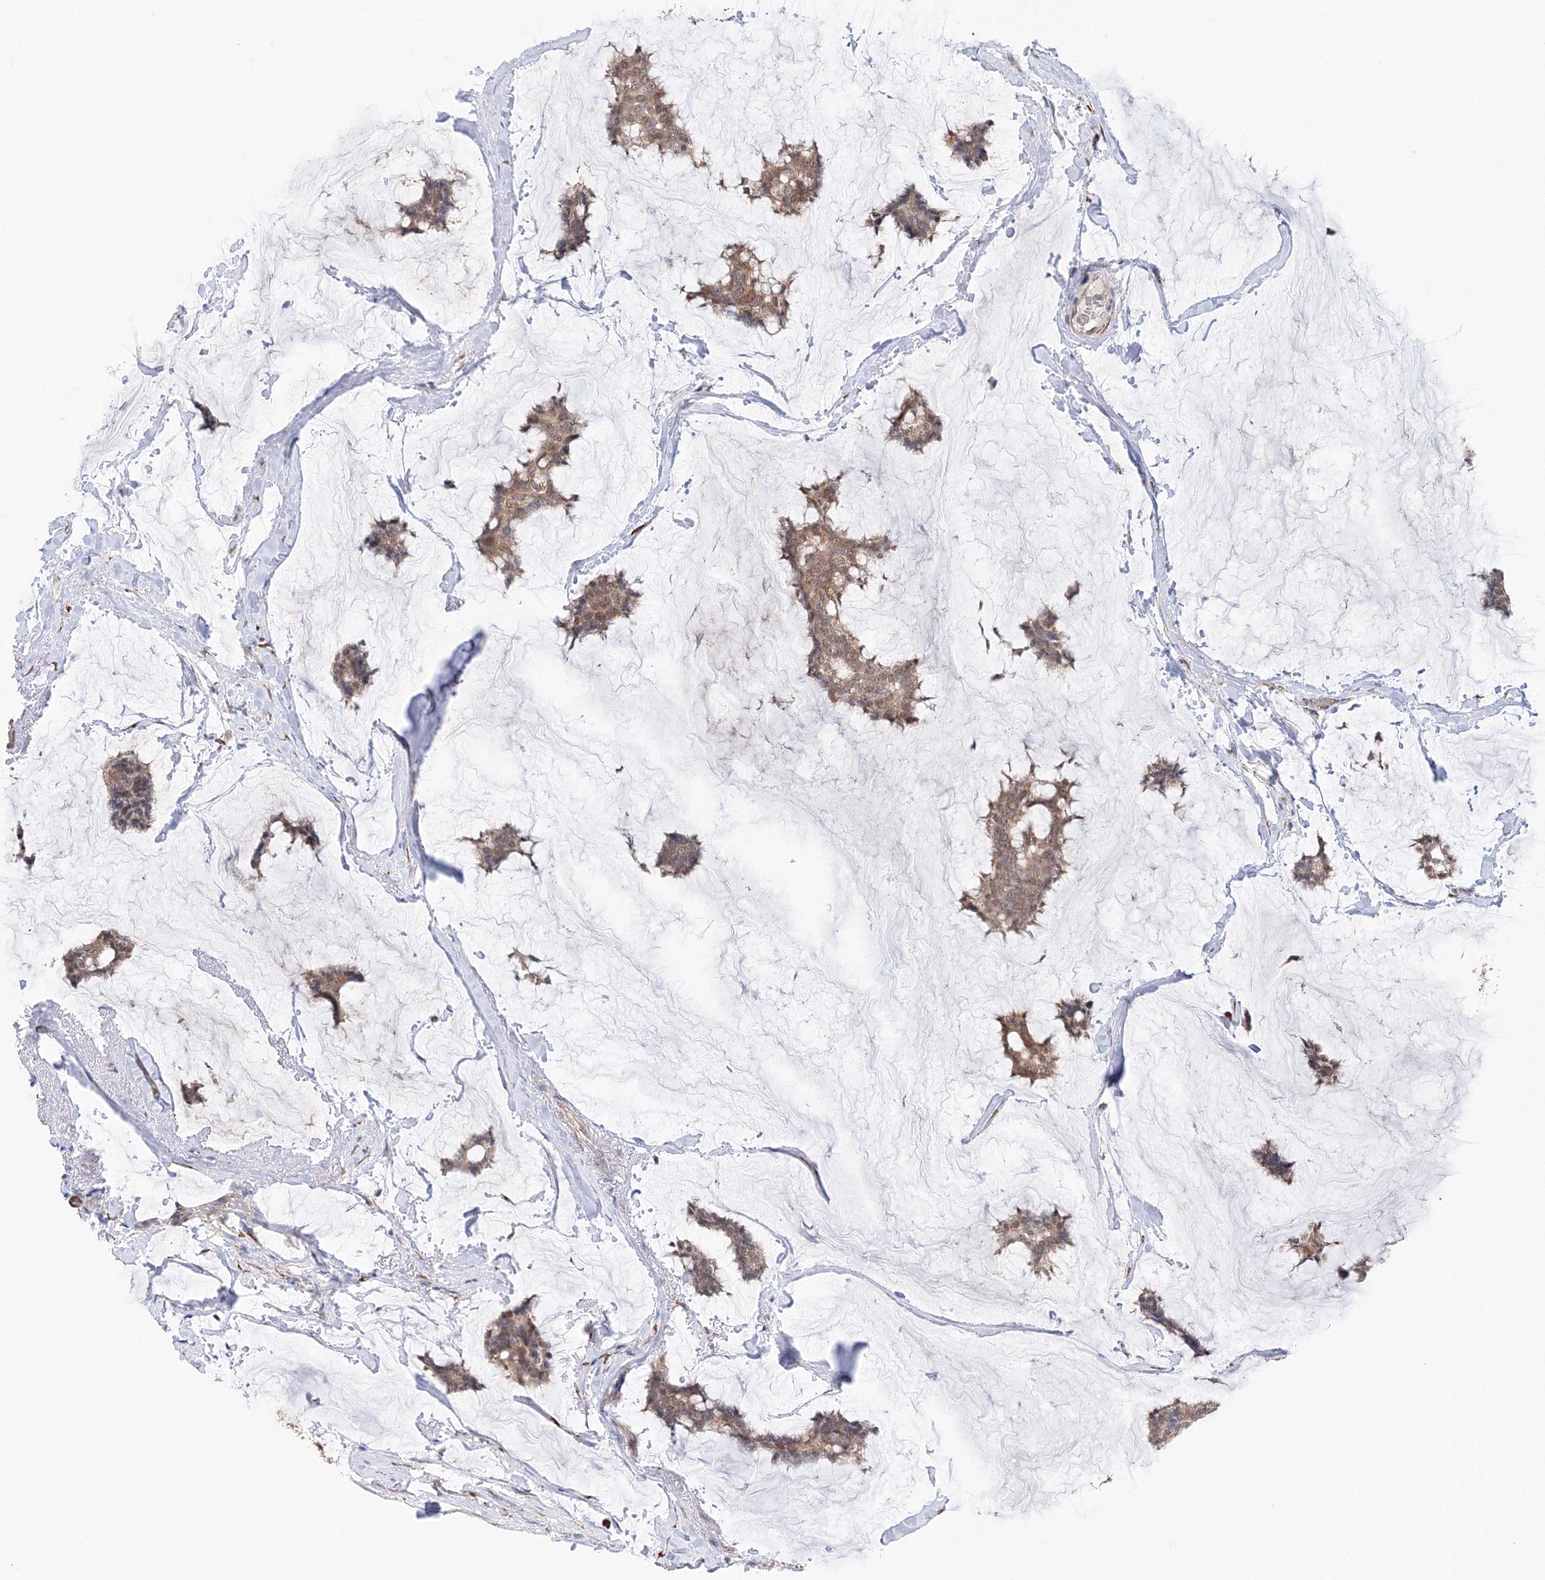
{"staining": {"intensity": "moderate", "quantity": ">75%", "location": "cytoplasmic/membranous"}, "tissue": "breast cancer", "cell_type": "Tumor cells", "image_type": "cancer", "snomed": [{"axis": "morphology", "description": "Duct carcinoma"}, {"axis": "topography", "description": "Breast"}], "caption": "Breast cancer tissue reveals moderate cytoplasmic/membranous staining in about >75% of tumor cells, visualized by immunohistochemistry.", "gene": "DIS3L2", "patient": {"sex": "female", "age": 93}}